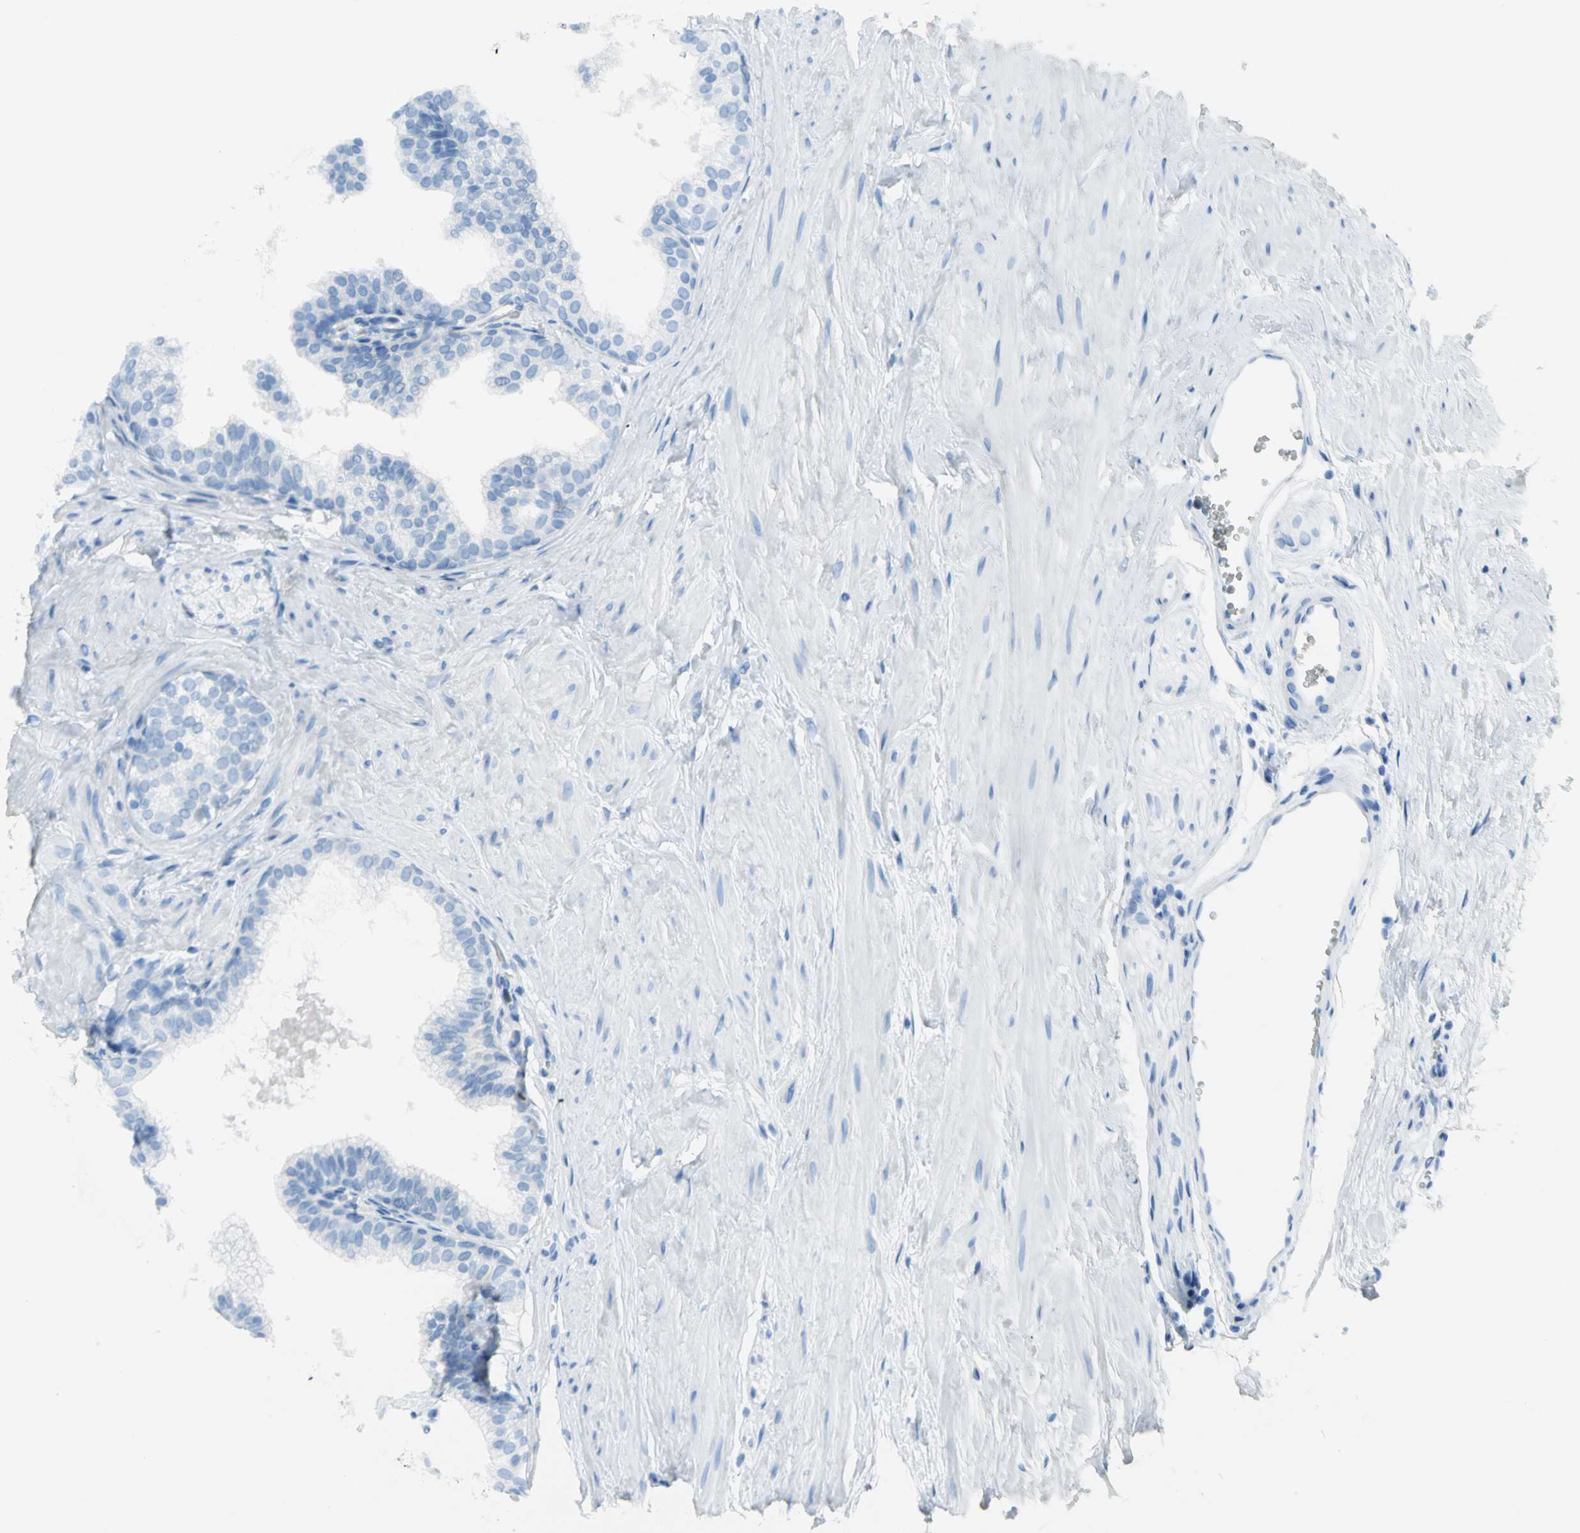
{"staining": {"intensity": "negative", "quantity": "none", "location": "none"}, "tissue": "prostate", "cell_type": "Glandular cells", "image_type": "normal", "snomed": [{"axis": "morphology", "description": "Normal tissue, NOS"}, {"axis": "topography", "description": "Prostate"}], "caption": "Unremarkable prostate was stained to show a protein in brown. There is no significant positivity in glandular cells. The staining is performed using DAB (3,3'-diaminobenzidine) brown chromogen with nuclei counter-stained in using hematoxylin.", "gene": "MCM3", "patient": {"sex": "male", "age": 60}}